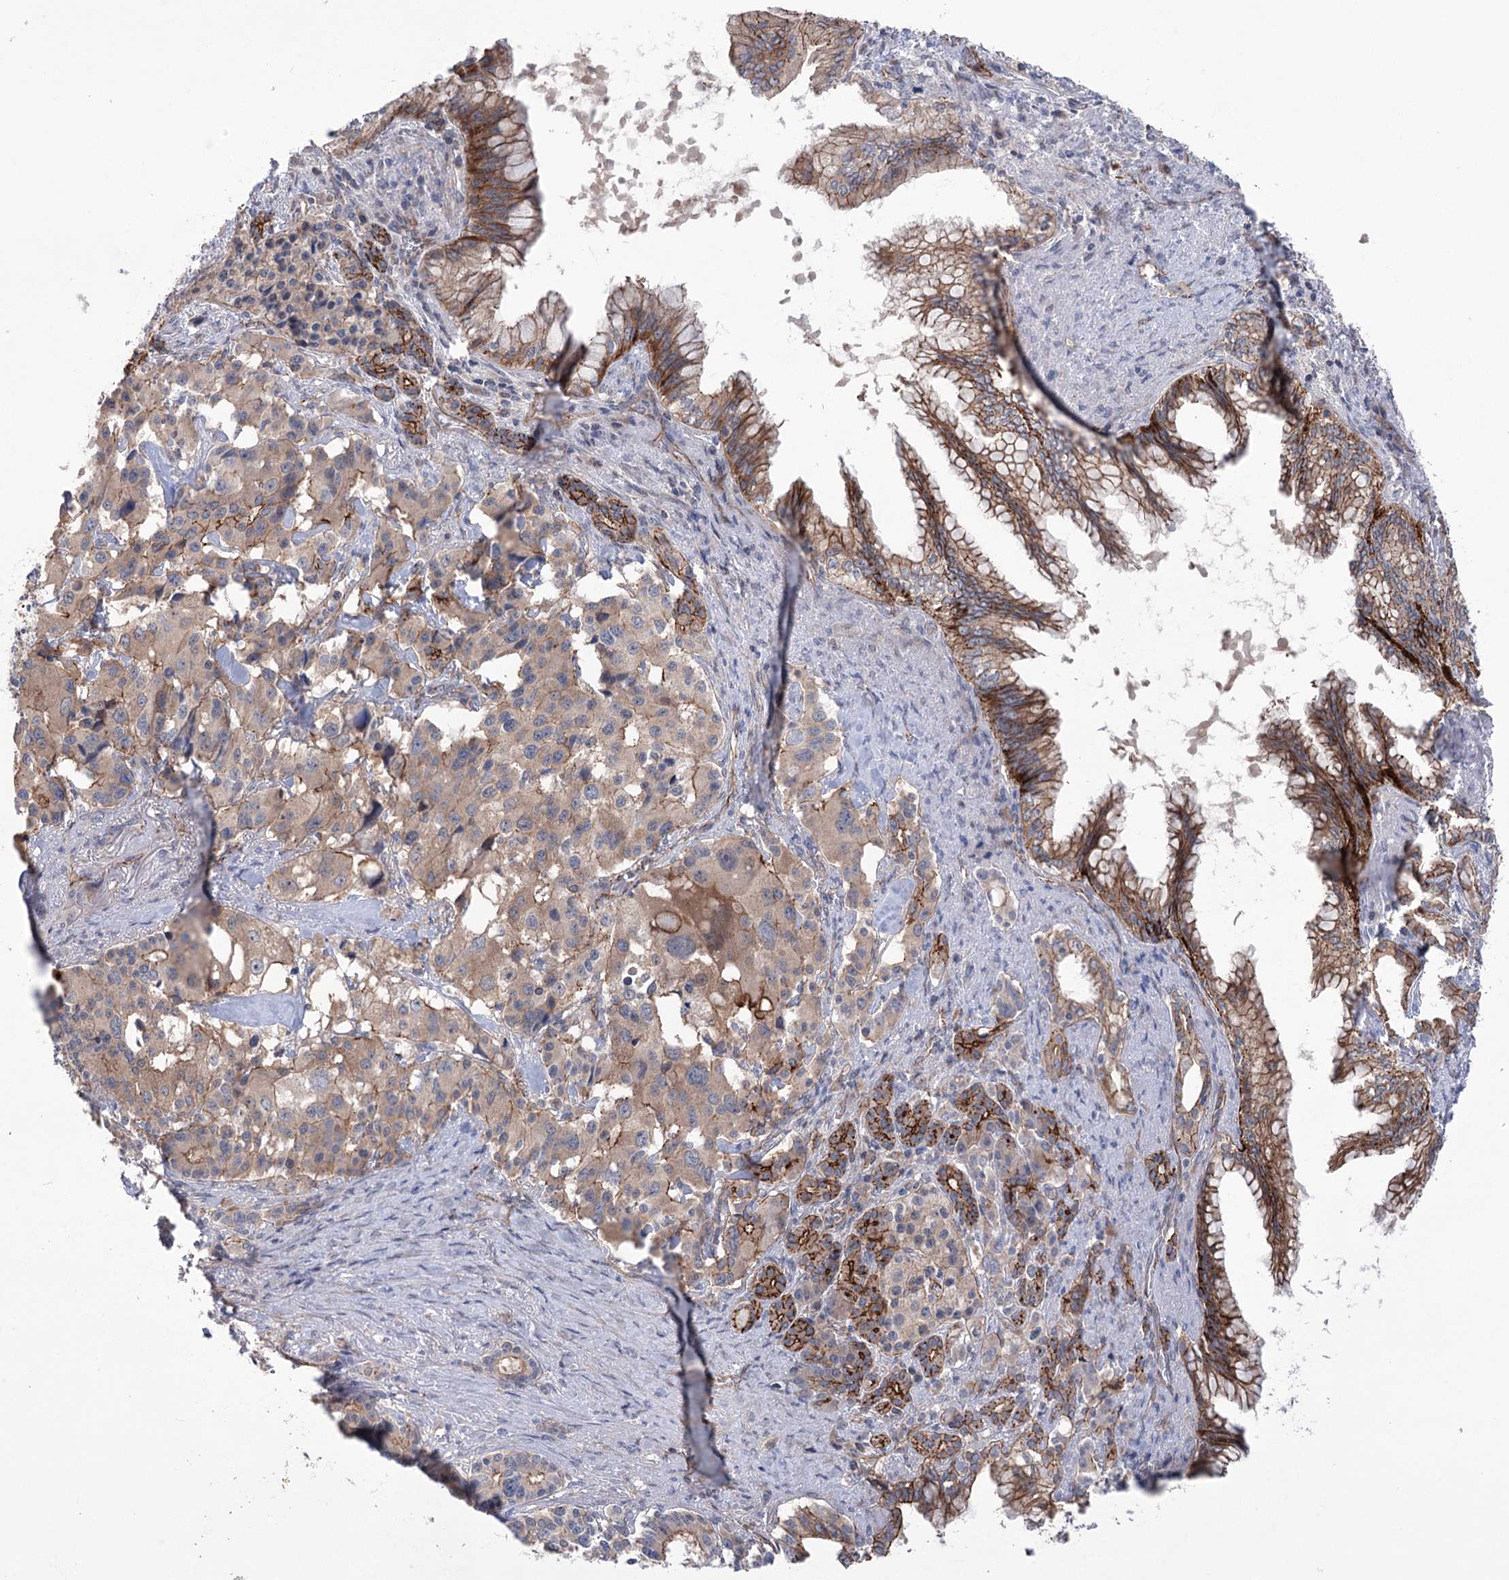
{"staining": {"intensity": "moderate", "quantity": "<25%", "location": "cytoplasmic/membranous"}, "tissue": "pancreatic cancer", "cell_type": "Tumor cells", "image_type": "cancer", "snomed": [{"axis": "morphology", "description": "Adenocarcinoma, NOS"}, {"axis": "topography", "description": "Pancreas"}], "caption": "Brown immunohistochemical staining in adenocarcinoma (pancreatic) shows moderate cytoplasmic/membranous staining in about <25% of tumor cells. (Stains: DAB in brown, nuclei in blue, Microscopy: brightfield microscopy at high magnification).", "gene": "TRIM71", "patient": {"sex": "female", "age": 74}}